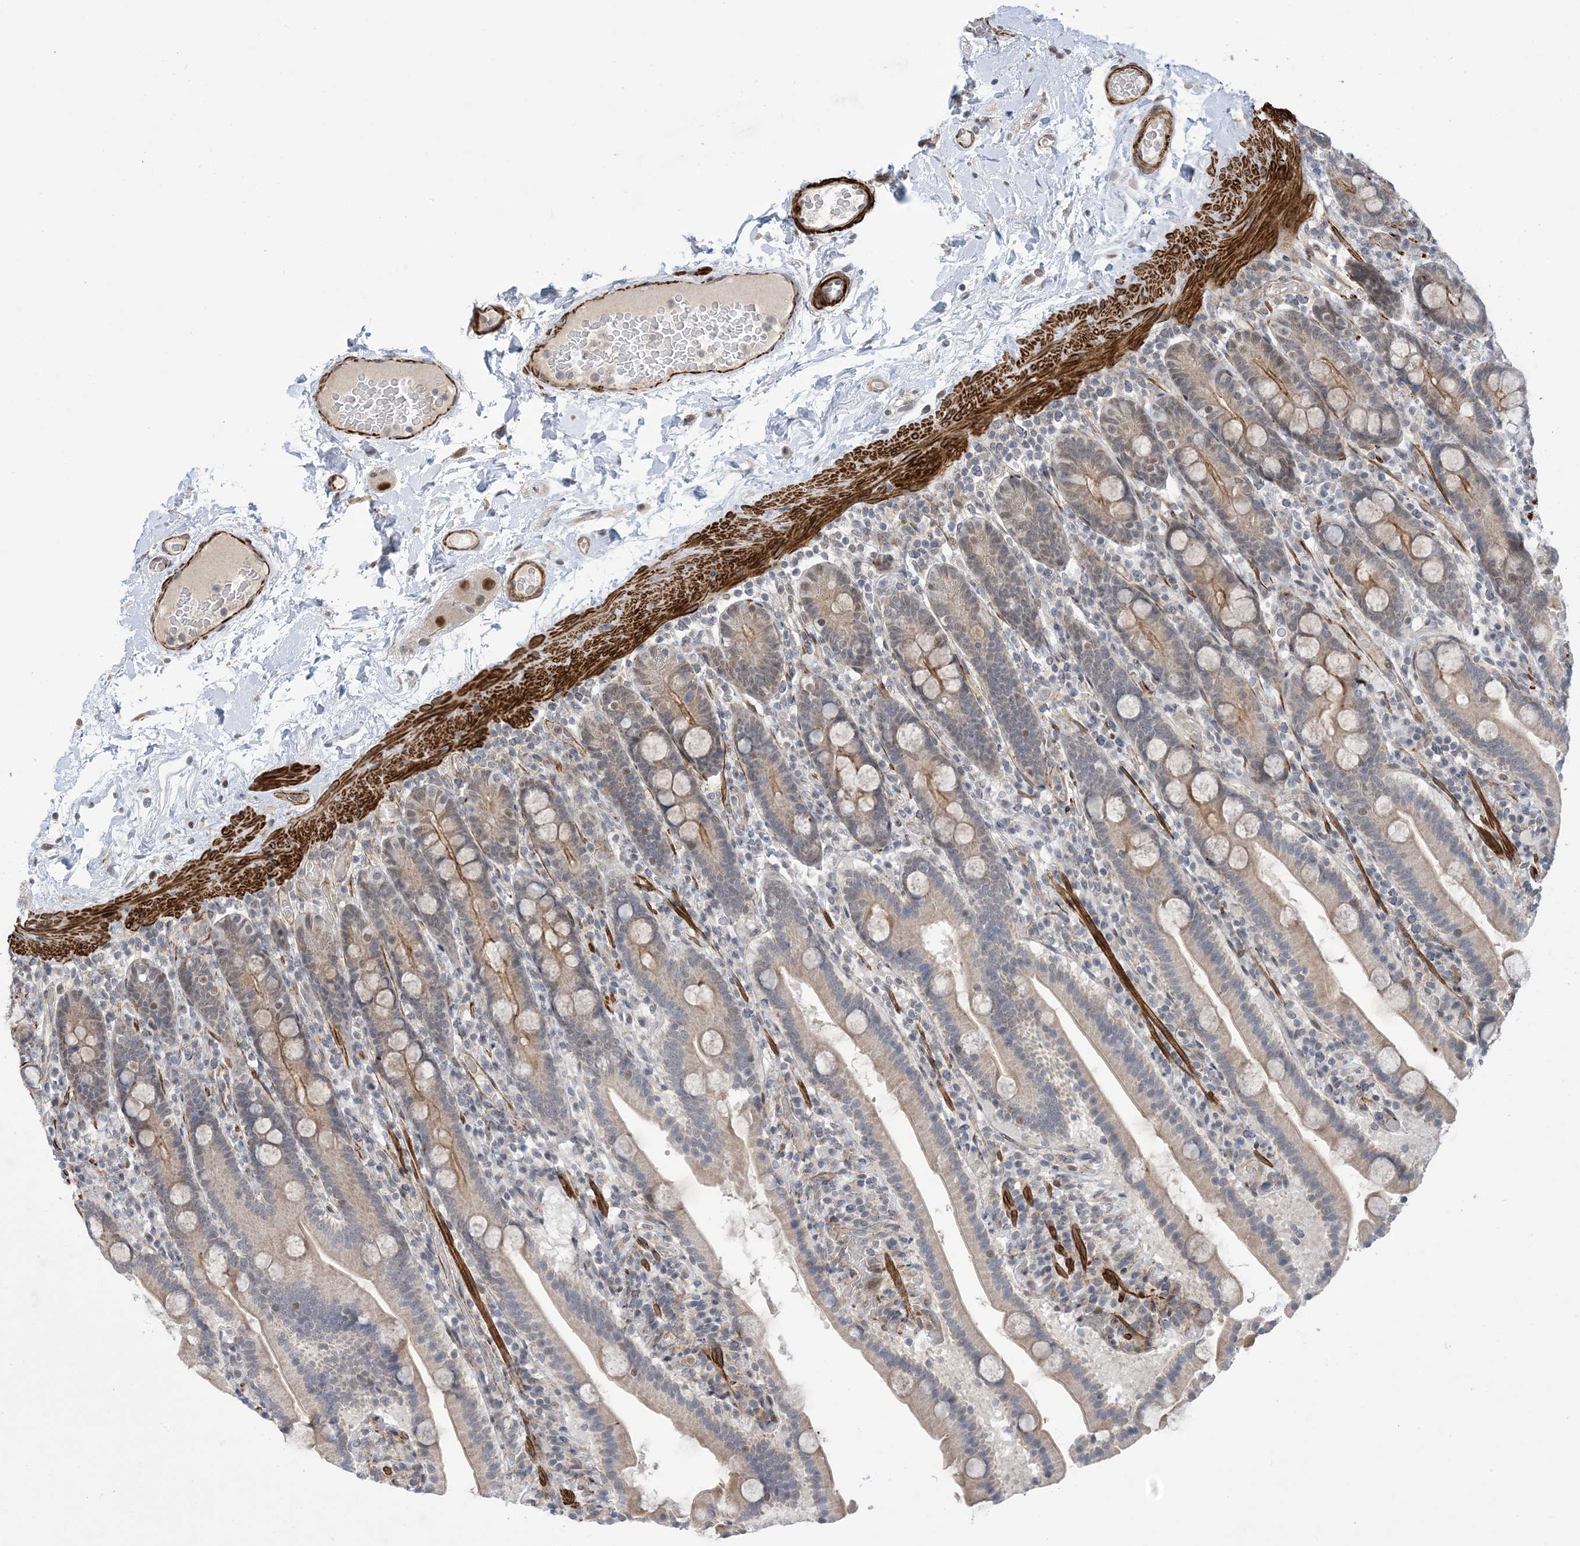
{"staining": {"intensity": "moderate", "quantity": "25%-75%", "location": "cytoplasmic/membranous"}, "tissue": "duodenum", "cell_type": "Glandular cells", "image_type": "normal", "snomed": [{"axis": "morphology", "description": "Normal tissue, NOS"}, {"axis": "topography", "description": "Duodenum"}], "caption": "Immunohistochemical staining of benign human duodenum exhibits moderate cytoplasmic/membranous protein staining in about 25%-75% of glandular cells.", "gene": "ZNF8", "patient": {"sex": "male", "age": 55}}